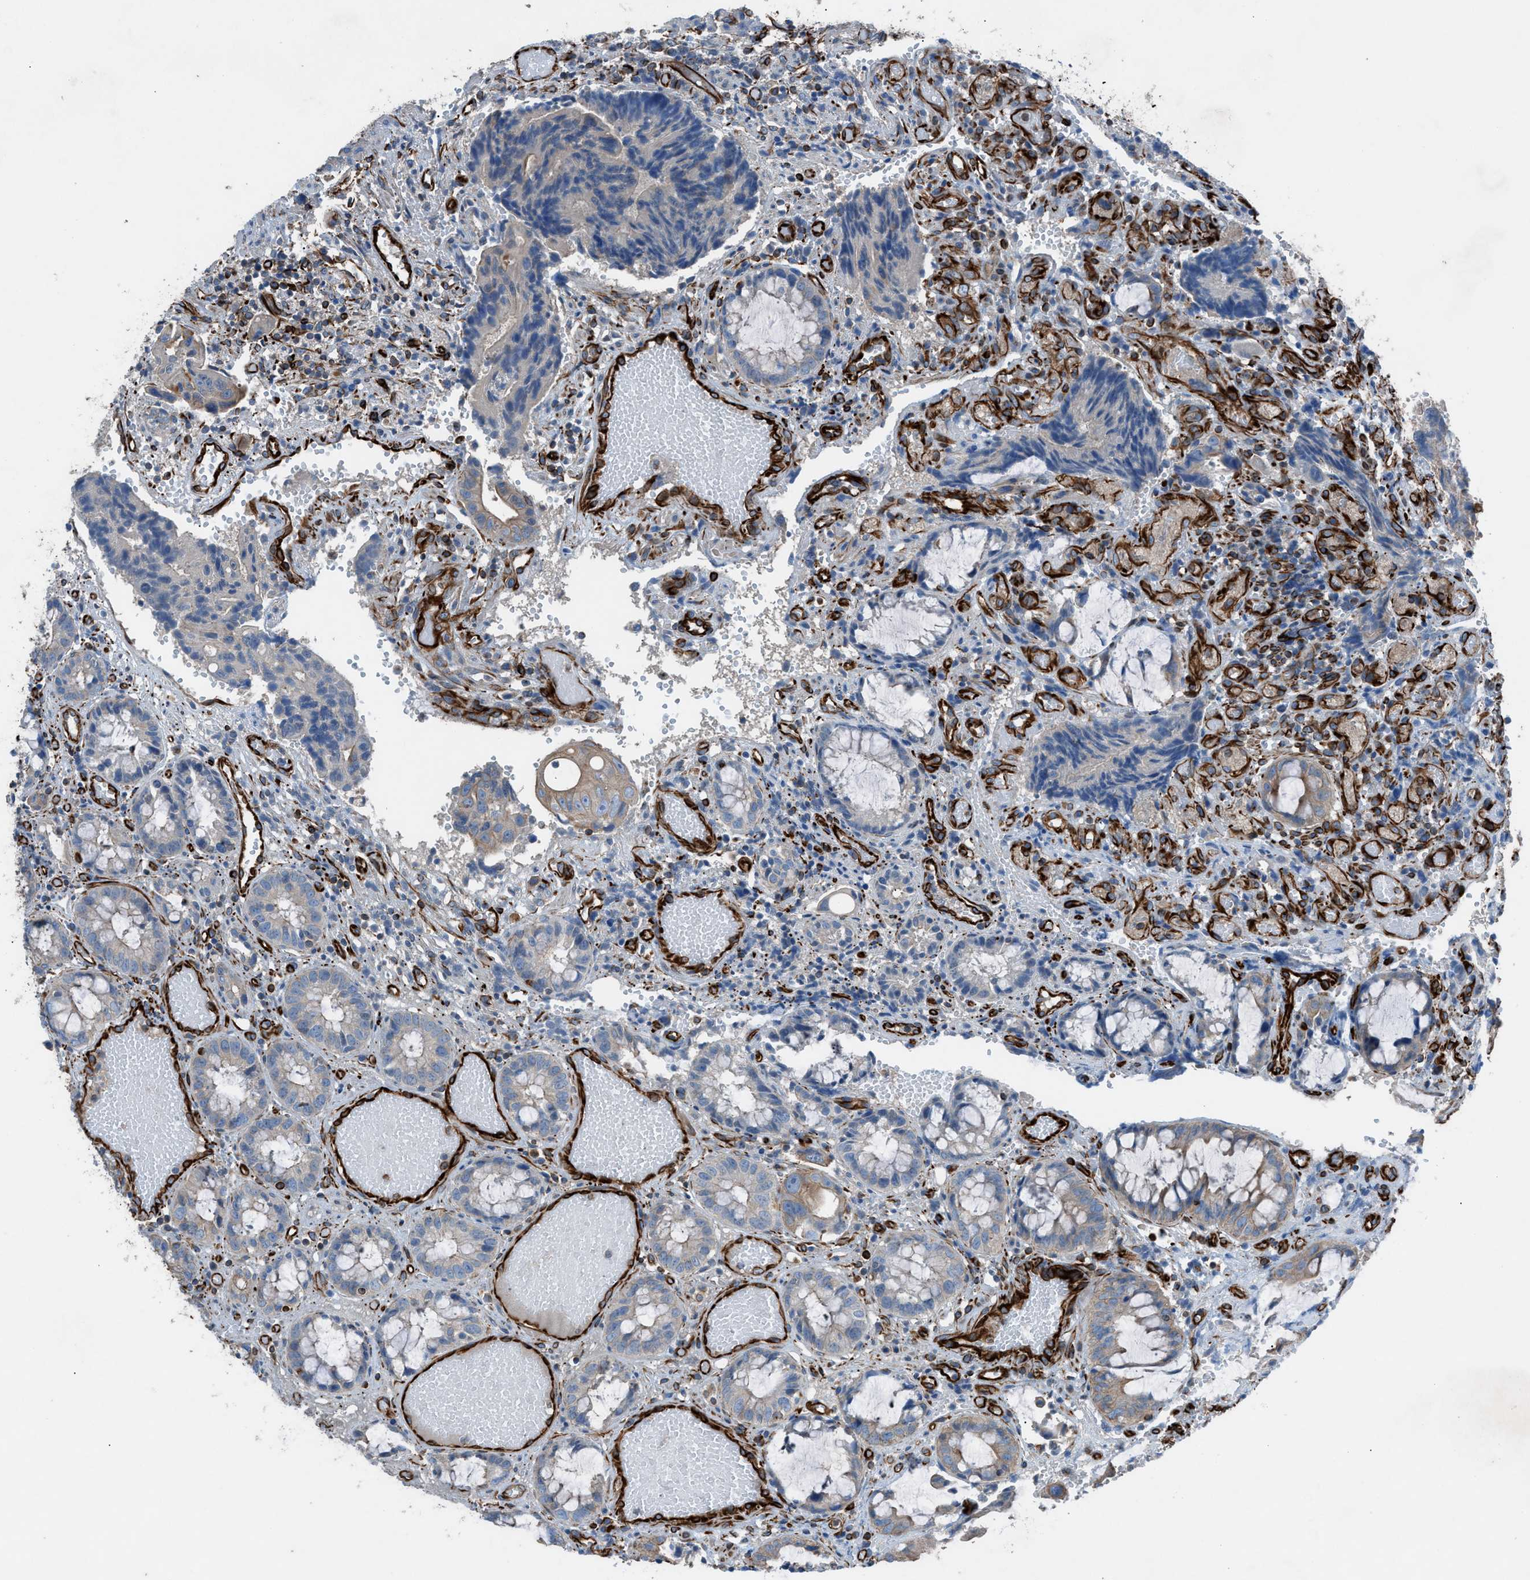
{"staining": {"intensity": "weak", "quantity": "<25%", "location": "cytoplasmic/membranous"}, "tissue": "colorectal cancer", "cell_type": "Tumor cells", "image_type": "cancer", "snomed": [{"axis": "morphology", "description": "Adenocarcinoma, NOS"}, {"axis": "topography", "description": "Colon"}], "caption": "The histopathology image shows no significant positivity in tumor cells of adenocarcinoma (colorectal).", "gene": "CABP7", "patient": {"sex": "female", "age": 57}}